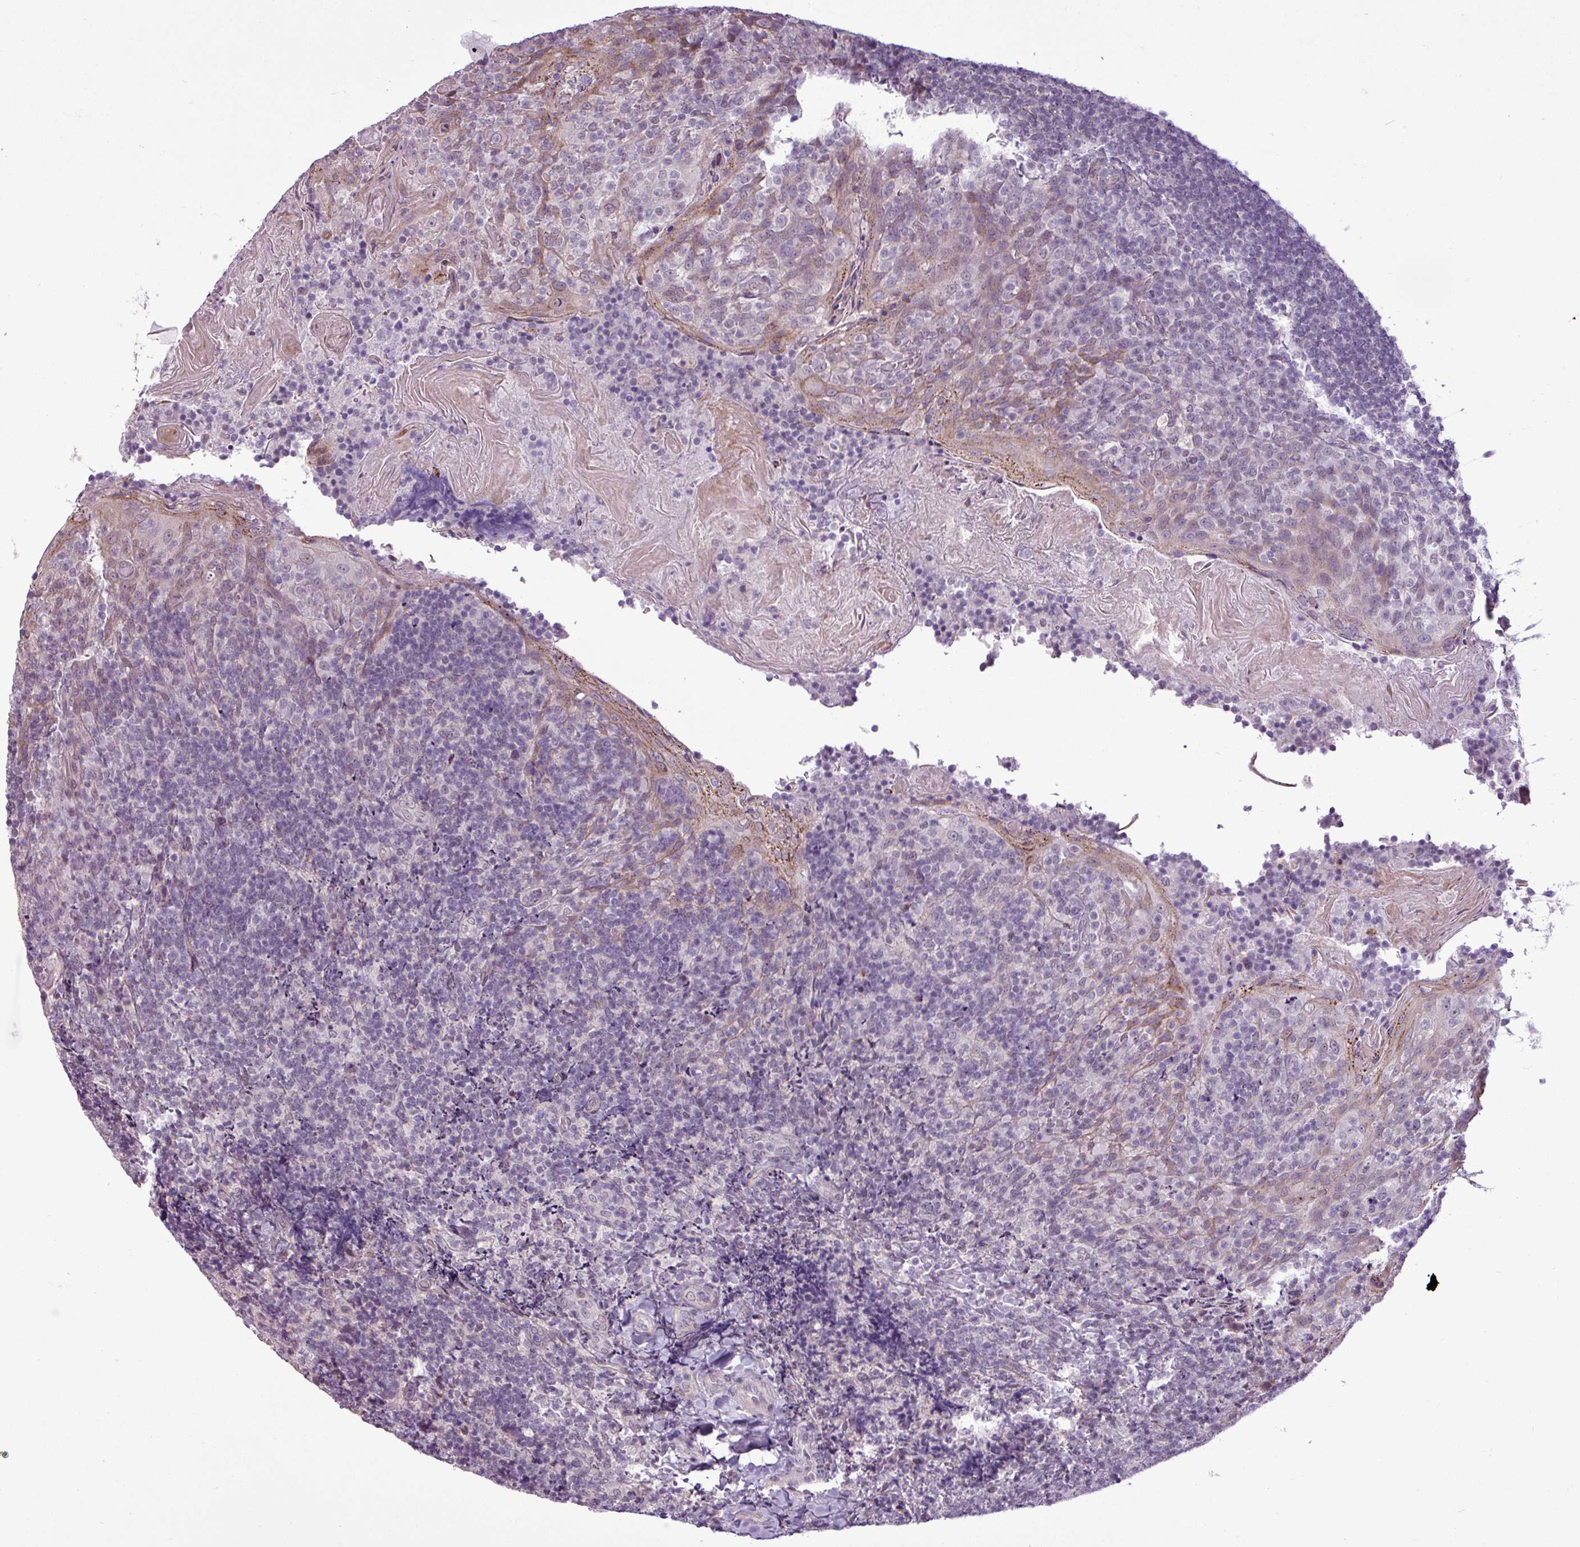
{"staining": {"intensity": "negative", "quantity": "none", "location": "none"}, "tissue": "tonsil", "cell_type": "Germinal center cells", "image_type": "normal", "snomed": [{"axis": "morphology", "description": "Normal tissue, NOS"}, {"axis": "topography", "description": "Tonsil"}], "caption": "The photomicrograph demonstrates no significant staining in germinal center cells of tonsil.", "gene": "GPT2", "patient": {"sex": "female", "age": 10}}